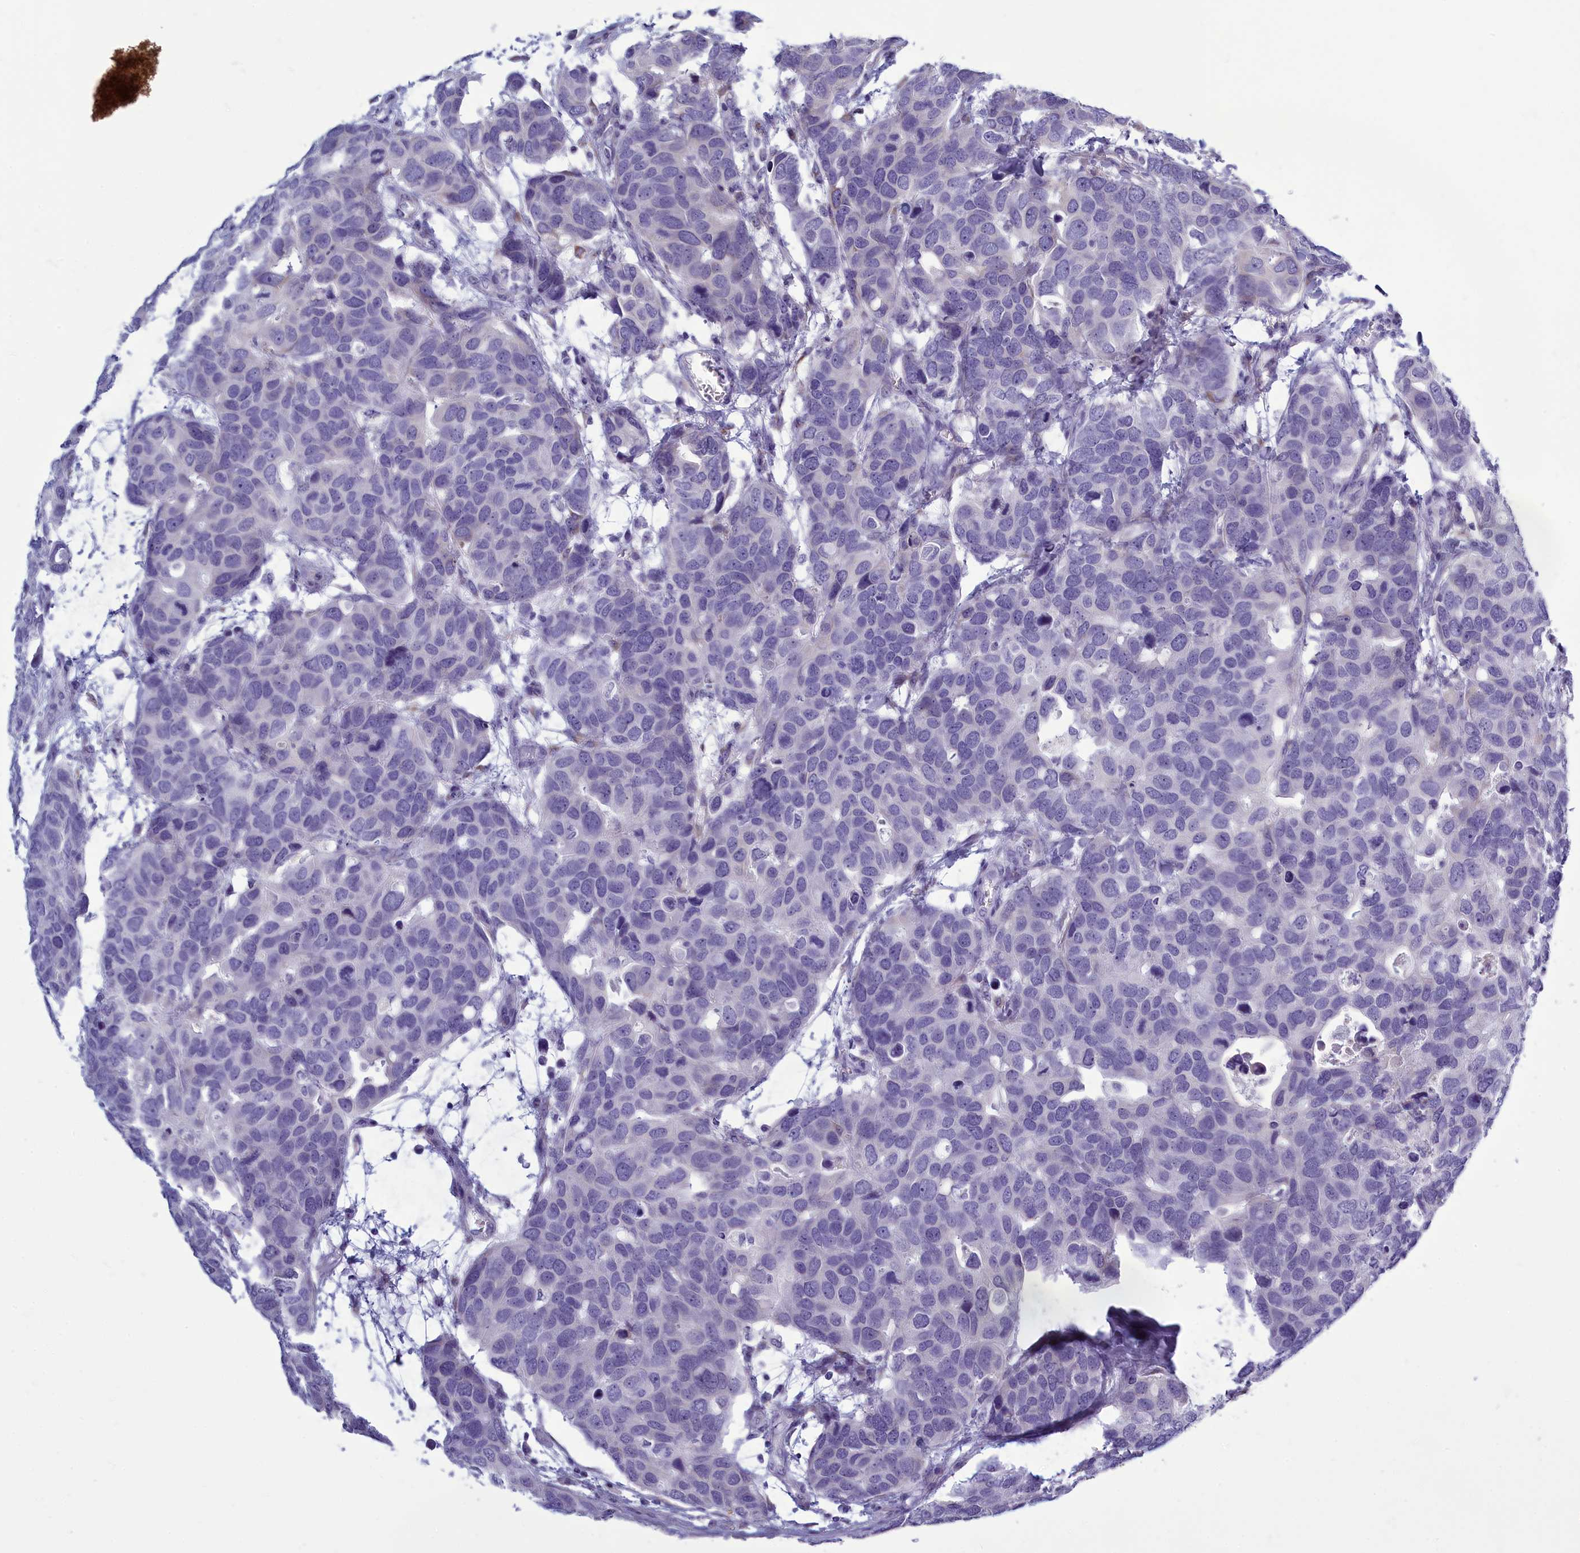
{"staining": {"intensity": "negative", "quantity": "none", "location": "none"}, "tissue": "breast cancer", "cell_type": "Tumor cells", "image_type": "cancer", "snomed": [{"axis": "morphology", "description": "Duct carcinoma"}, {"axis": "topography", "description": "Breast"}], "caption": "An image of human breast cancer is negative for staining in tumor cells.", "gene": "CENATAC", "patient": {"sex": "female", "age": 83}}